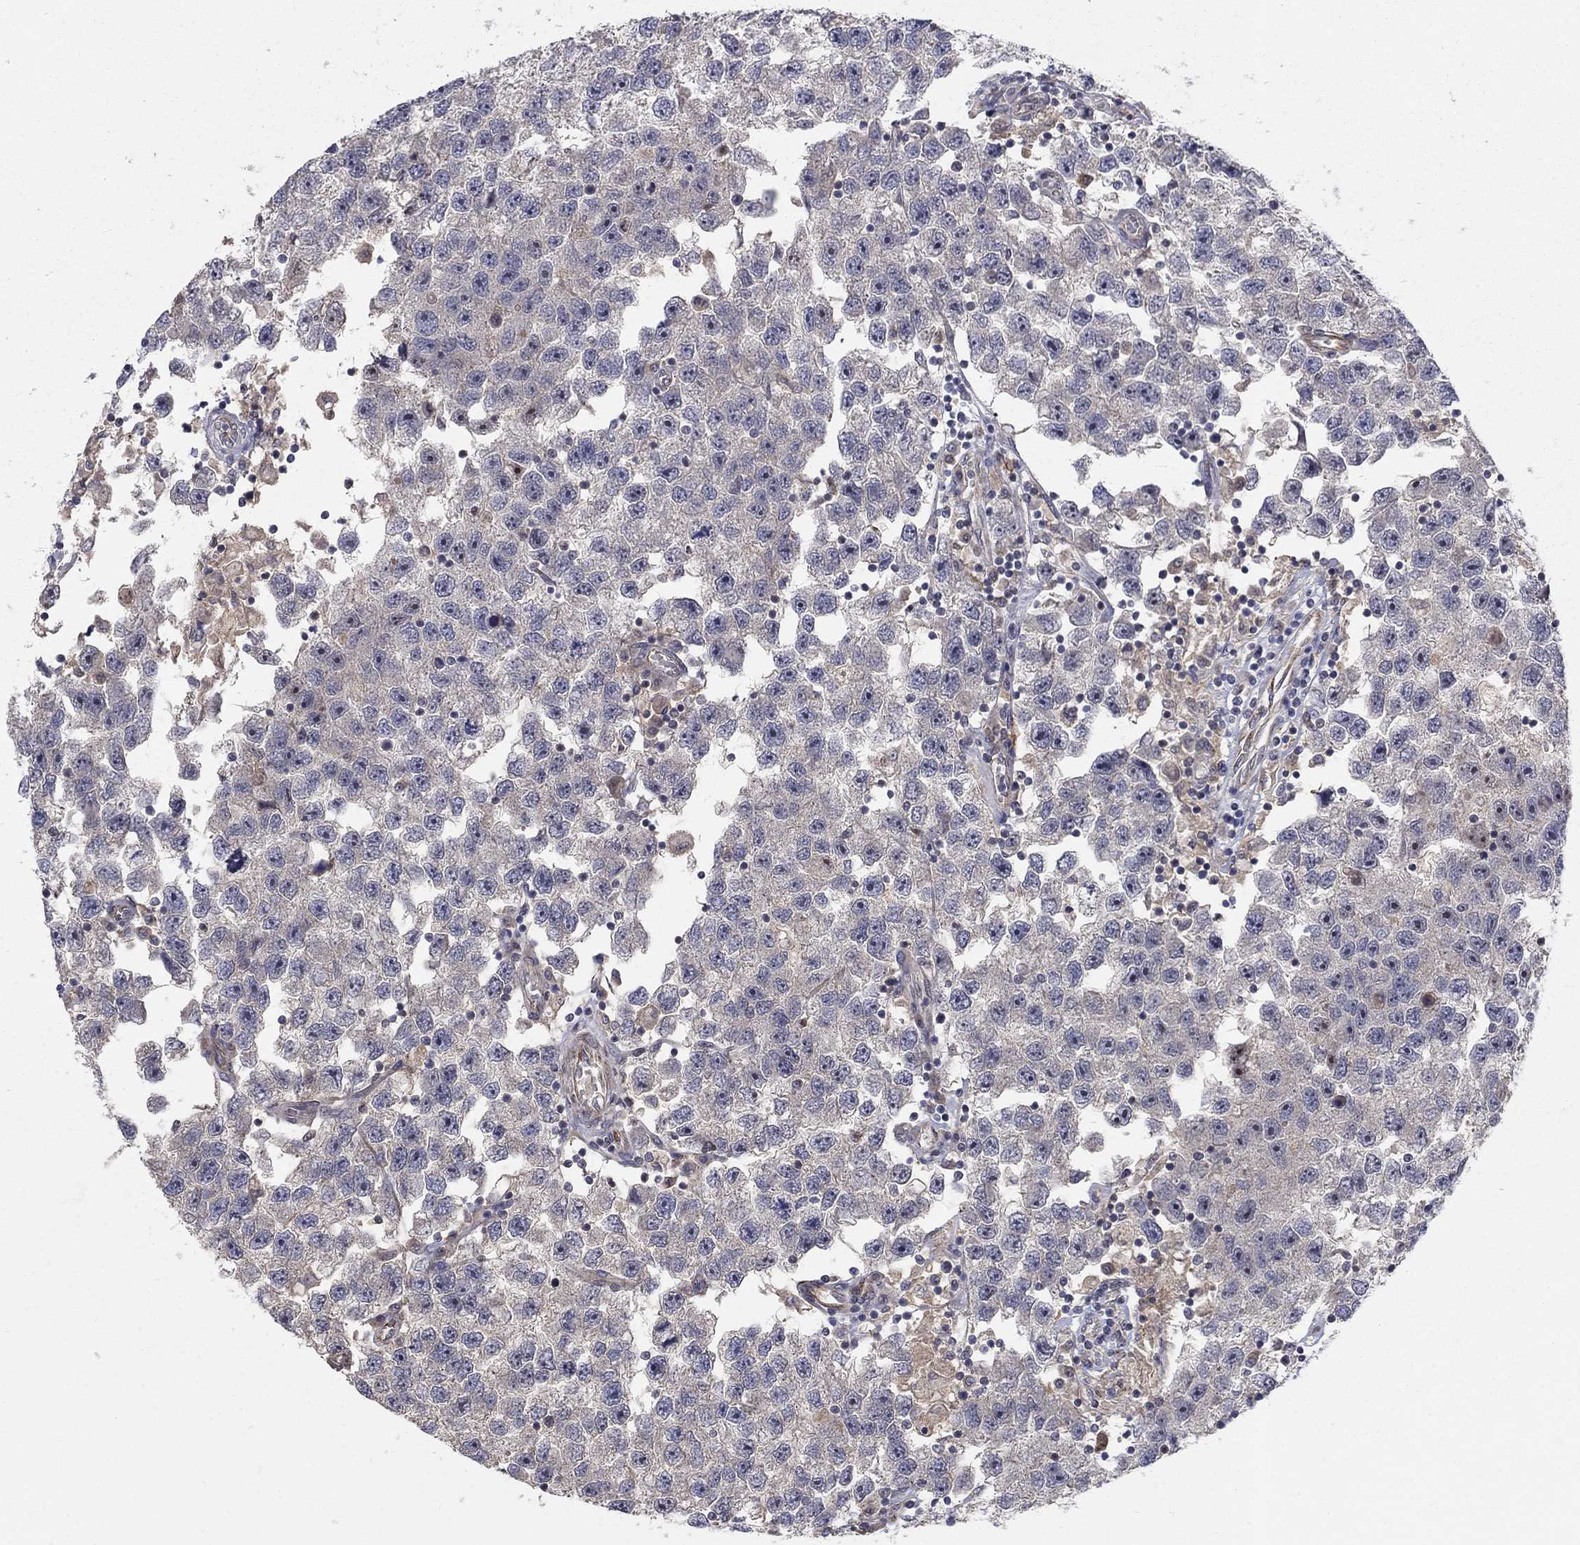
{"staining": {"intensity": "negative", "quantity": "none", "location": "none"}, "tissue": "testis cancer", "cell_type": "Tumor cells", "image_type": "cancer", "snomed": [{"axis": "morphology", "description": "Seminoma, NOS"}, {"axis": "topography", "description": "Testis"}], "caption": "DAB (3,3'-diaminobenzidine) immunohistochemical staining of testis seminoma reveals no significant staining in tumor cells.", "gene": "MSRA", "patient": {"sex": "male", "age": 26}}